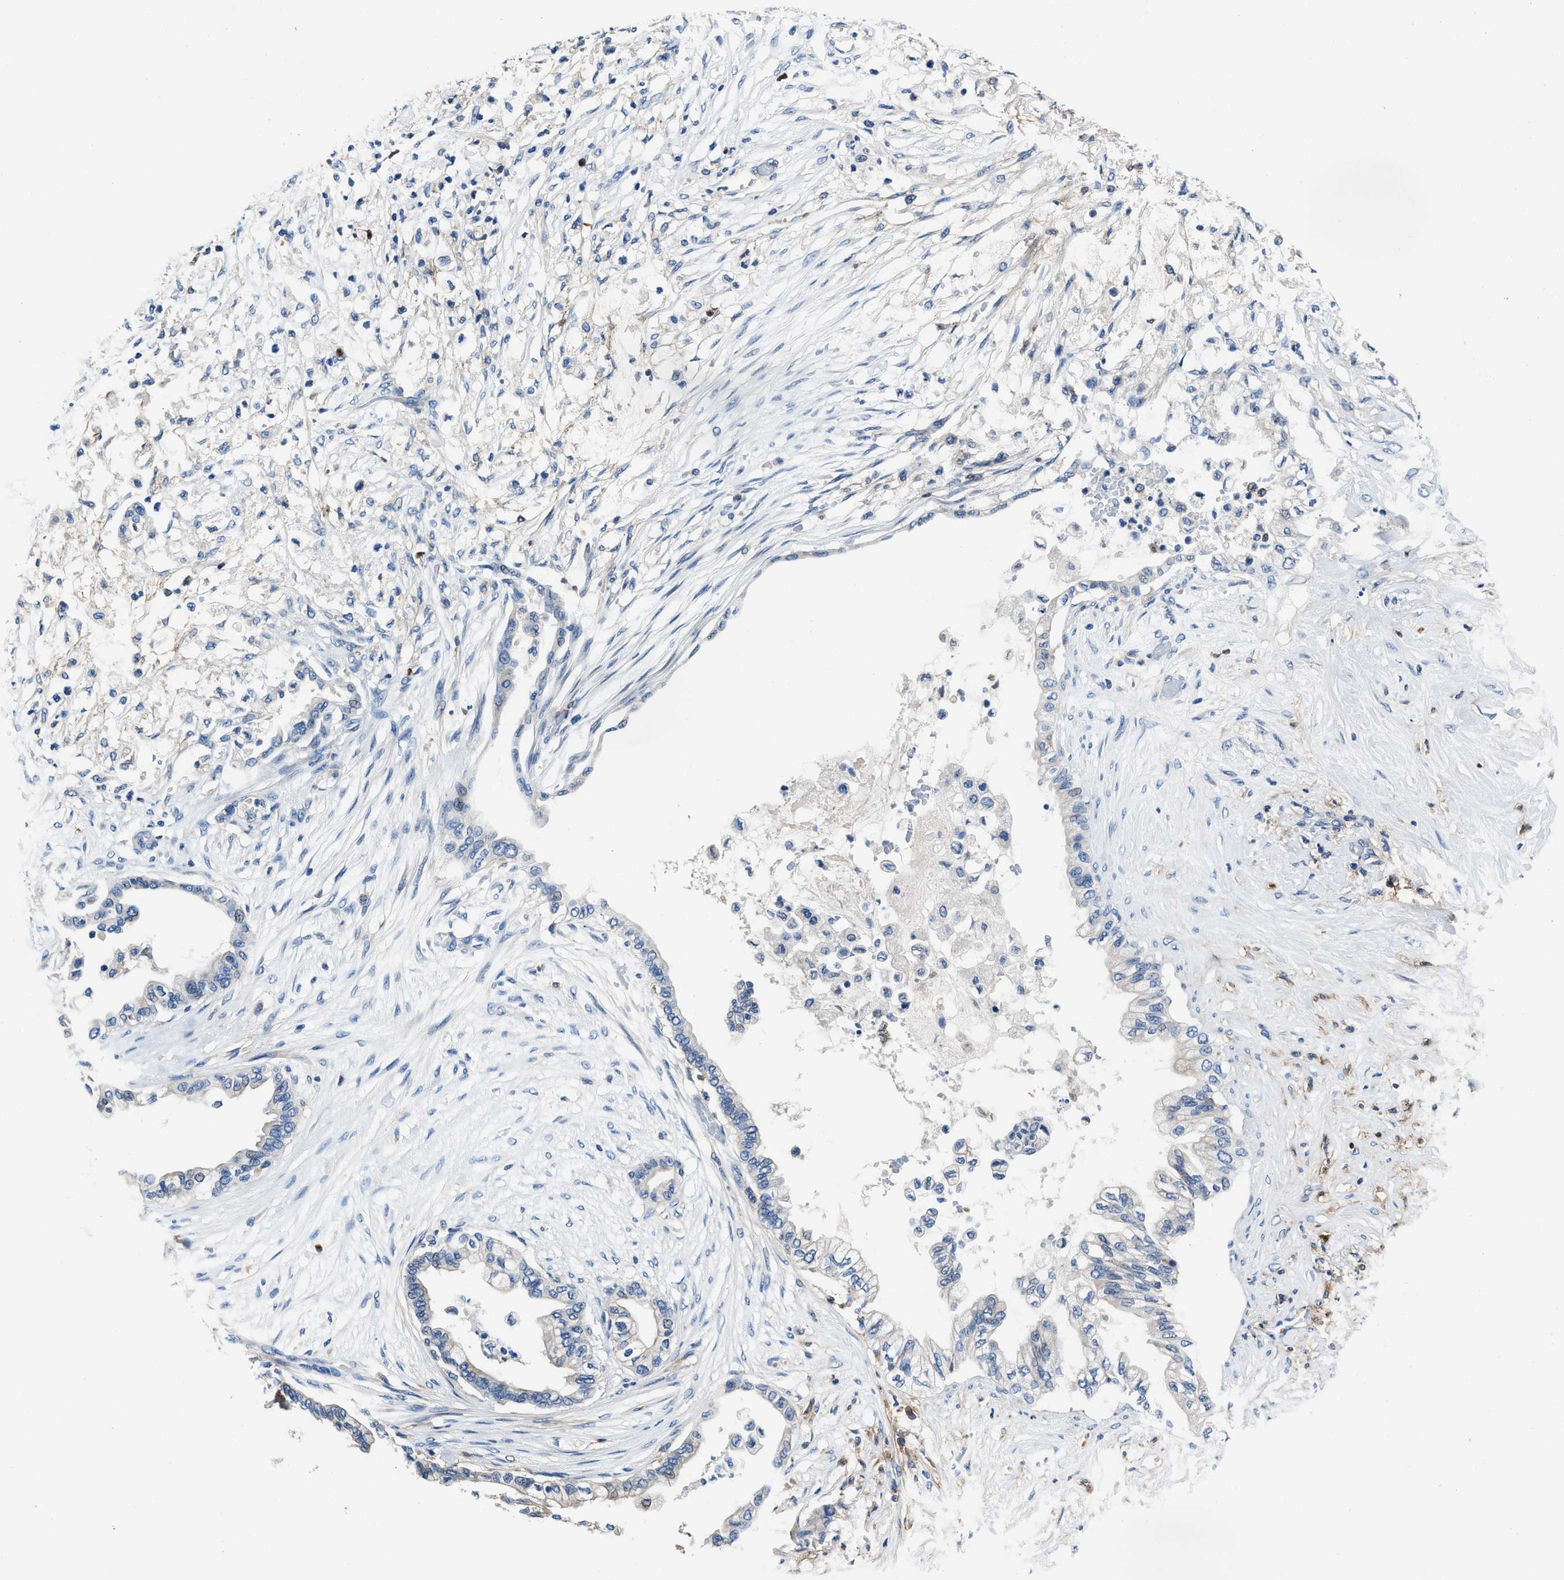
{"staining": {"intensity": "negative", "quantity": "none", "location": "none"}, "tissue": "pancreatic cancer", "cell_type": "Tumor cells", "image_type": "cancer", "snomed": [{"axis": "morphology", "description": "Normal tissue, NOS"}, {"axis": "morphology", "description": "Adenocarcinoma, NOS"}, {"axis": "topography", "description": "Pancreas"}, {"axis": "topography", "description": "Duodenum"}], "caption": "Protein analysis of pancreatic cancer demonstrates no significant staining in tumor cells.", "gene": "FGL2", "patient": {"sex": "female", "age": 60}}